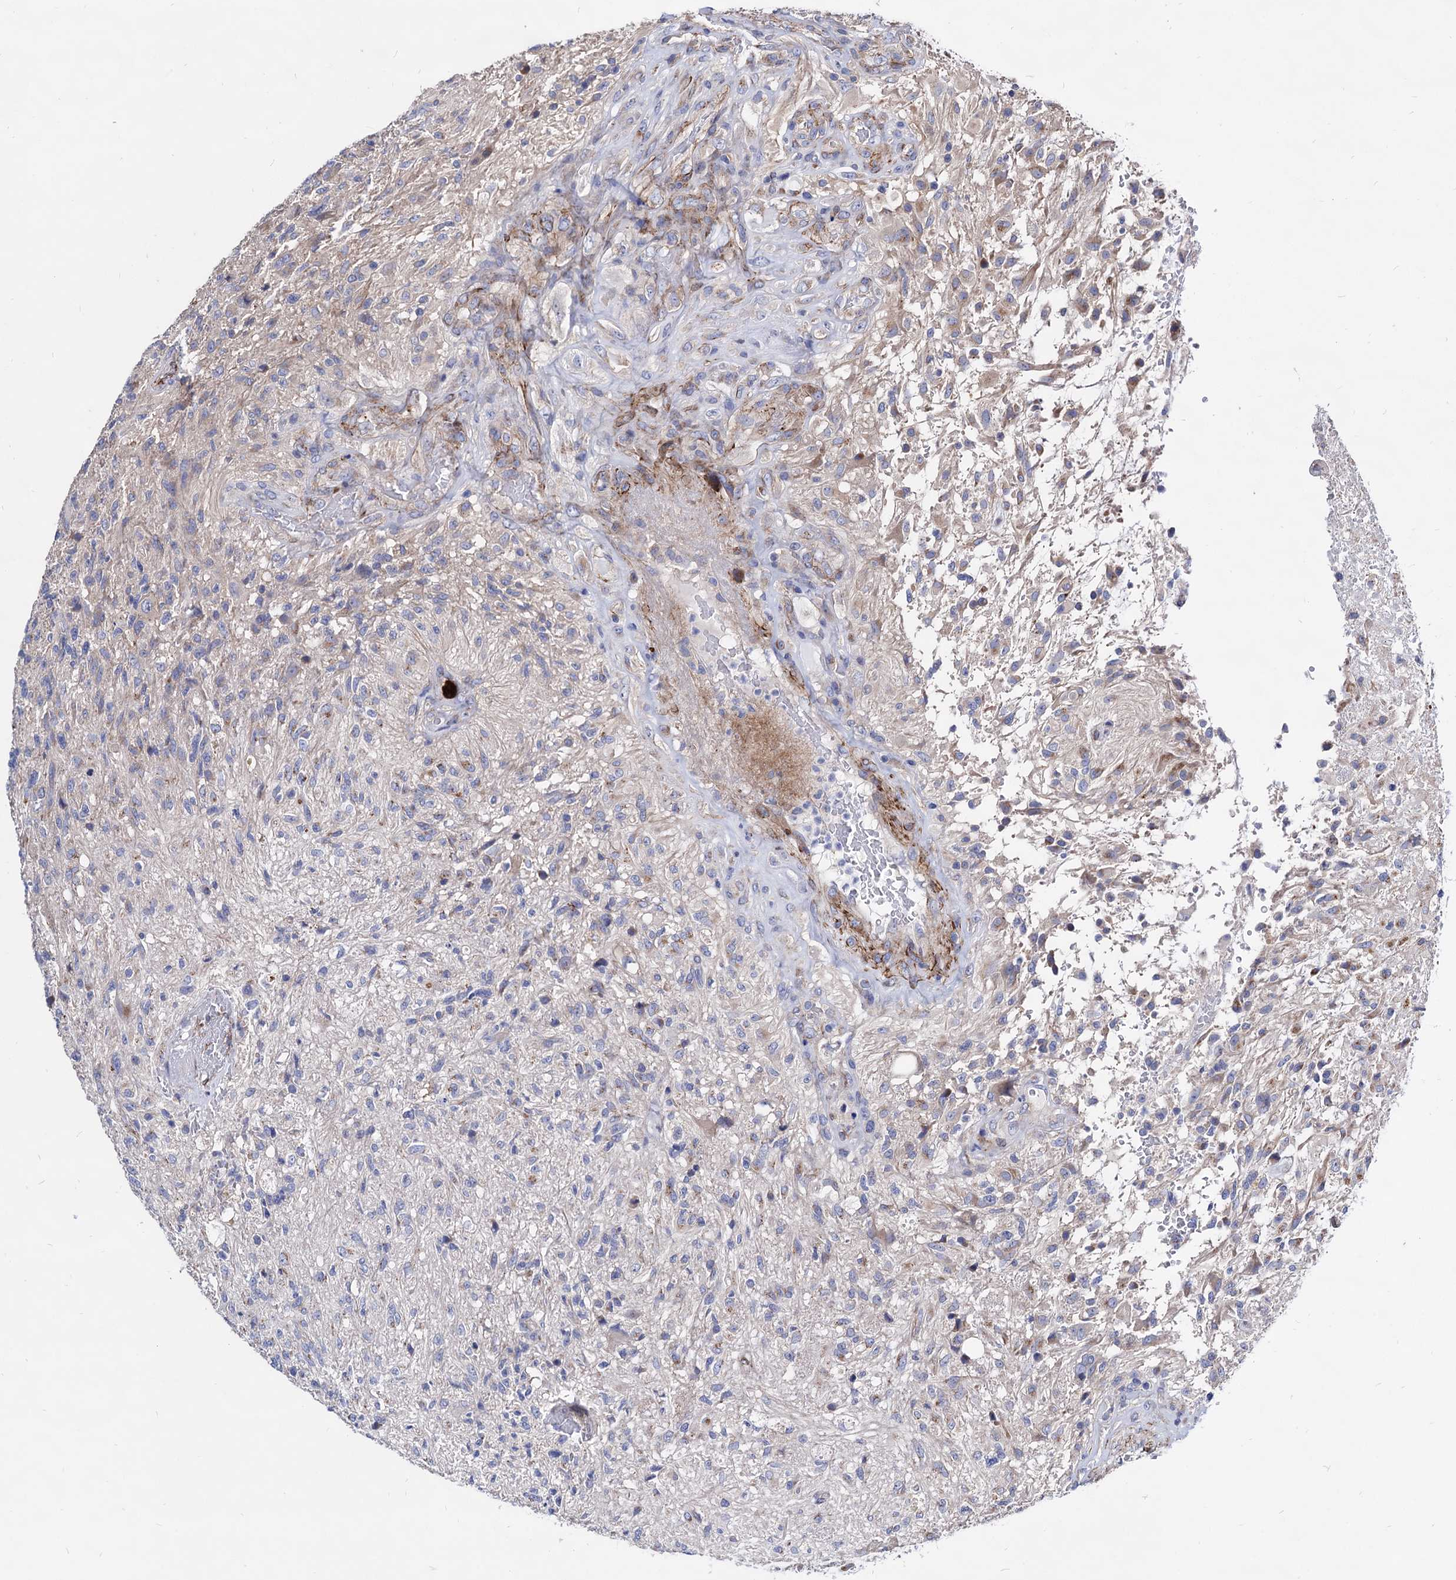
{"staining": {"intensity": "negative", "quantity": "none", "location": "none"}, "tissue": "glioma", "cell_type": "Tumor cells", "image_type": "cancer", "snomed": [{"axis": "morphology", "description": "Glioma, malignant, High grade"}, {"axis": "topography", "description": "Brain"}], "caption": "Immunohistochemistry histopathology image of neoplastic tissue: glioma stained with DAB (3,3'-diaminobenzidine) reveals no significant protein positivity in tumor cells.", "gene": "WDR11", "patient": {"sex": "male", "age": 56}}